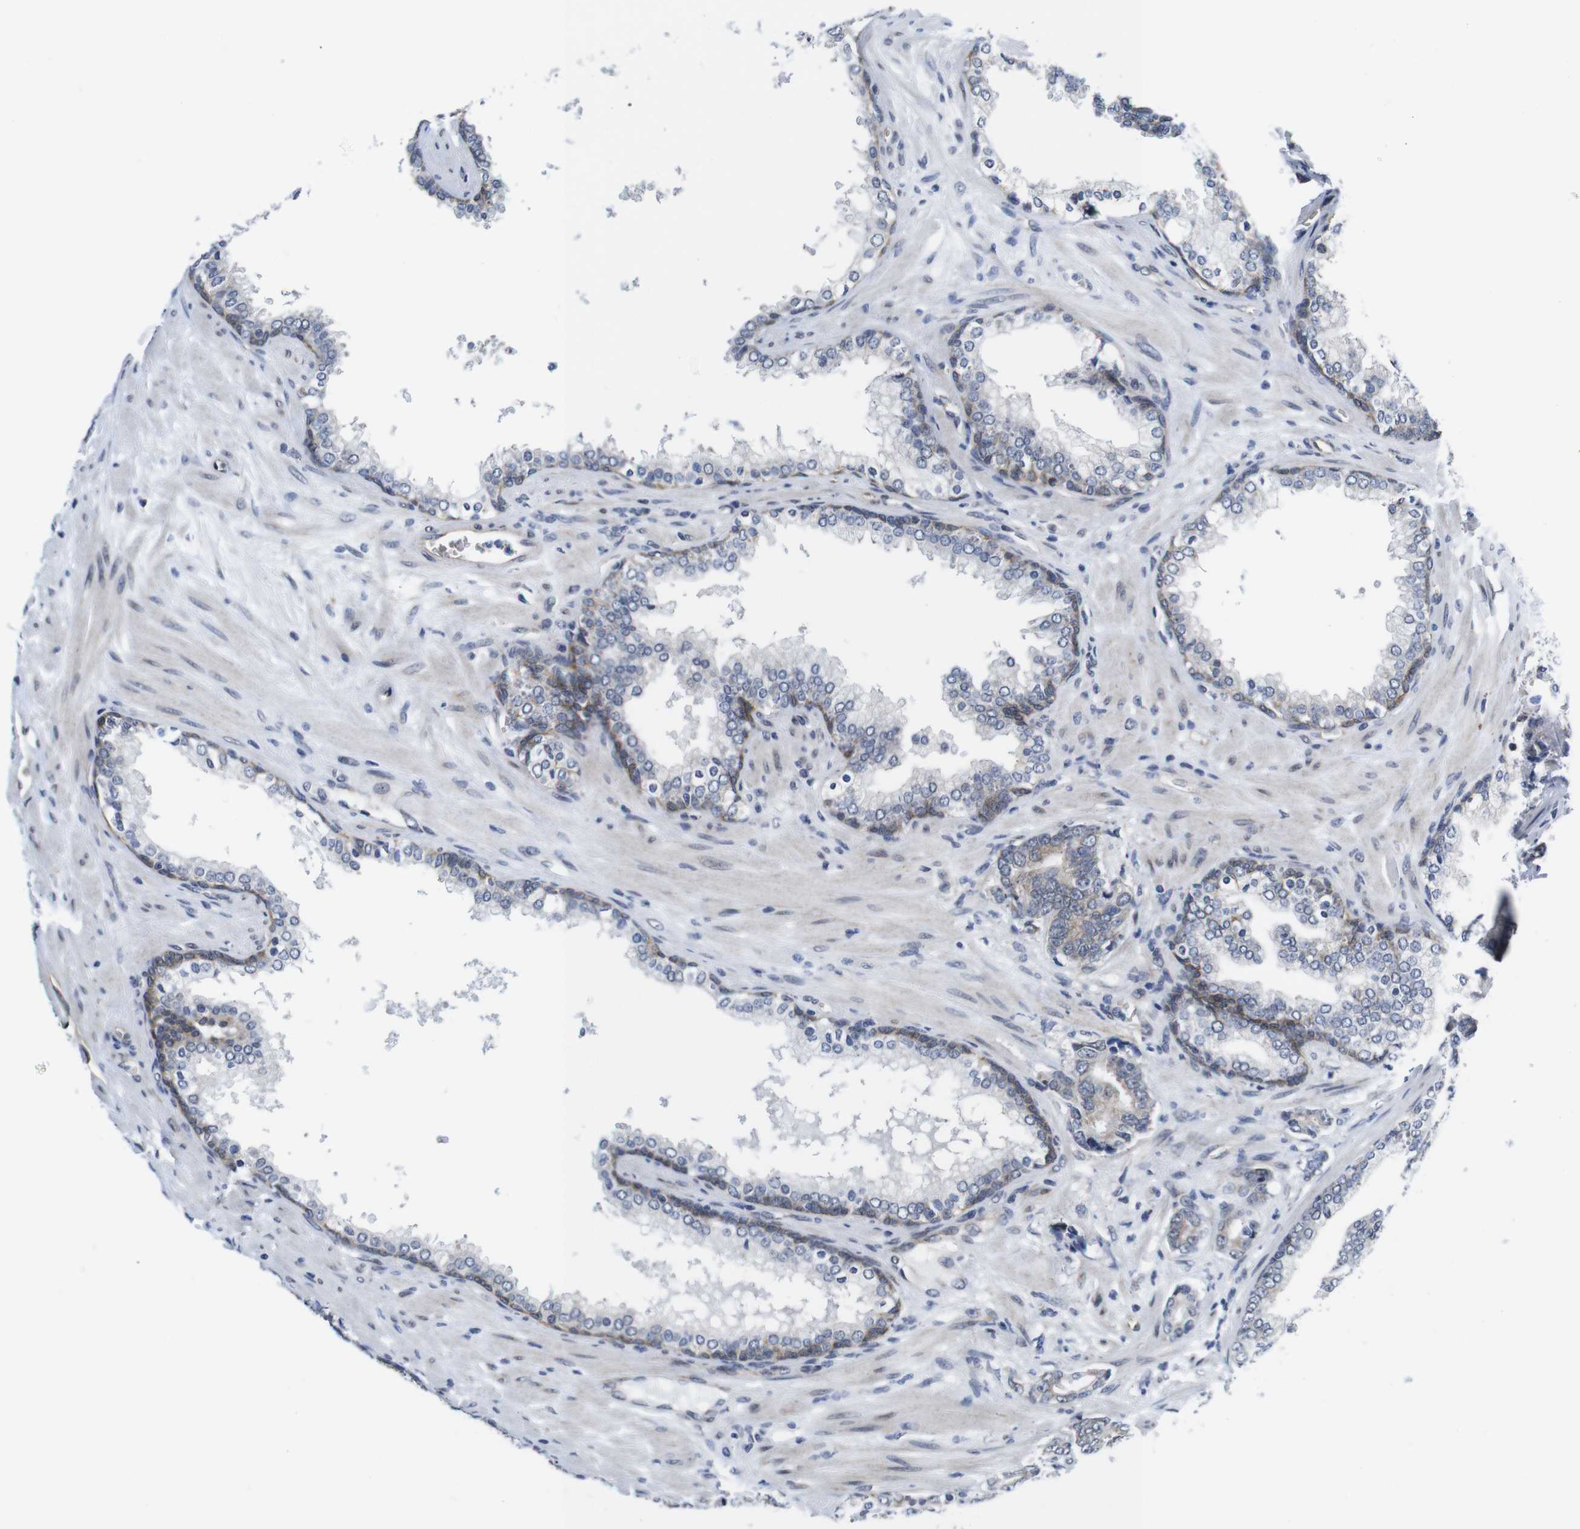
{"staining": {"intensity": "weak", "quantity": "25%-75%", "location": "cytoplasmic/membranous"}, "tissue": "prostate cancer", "cell_type": "Tumor cells", "image_type": "cancer", "snomed": [{"axis": "morphology", "description": "Adenocarcinoma, Low grade"}, {"axis": "topography", "description": "Prostate"}], "caption": "An immunohistochemistry (IHC) histopathology image of tumor tissue is shown. Protein staining in brown shows weak cytoplasmic/membranous positivity in prostate adenocarcinoma (low-grade) within tumor cells. Nuclei are stained in blue.", "gene": "SOCS3", "patient": {"sex": "male", "age": 58}}